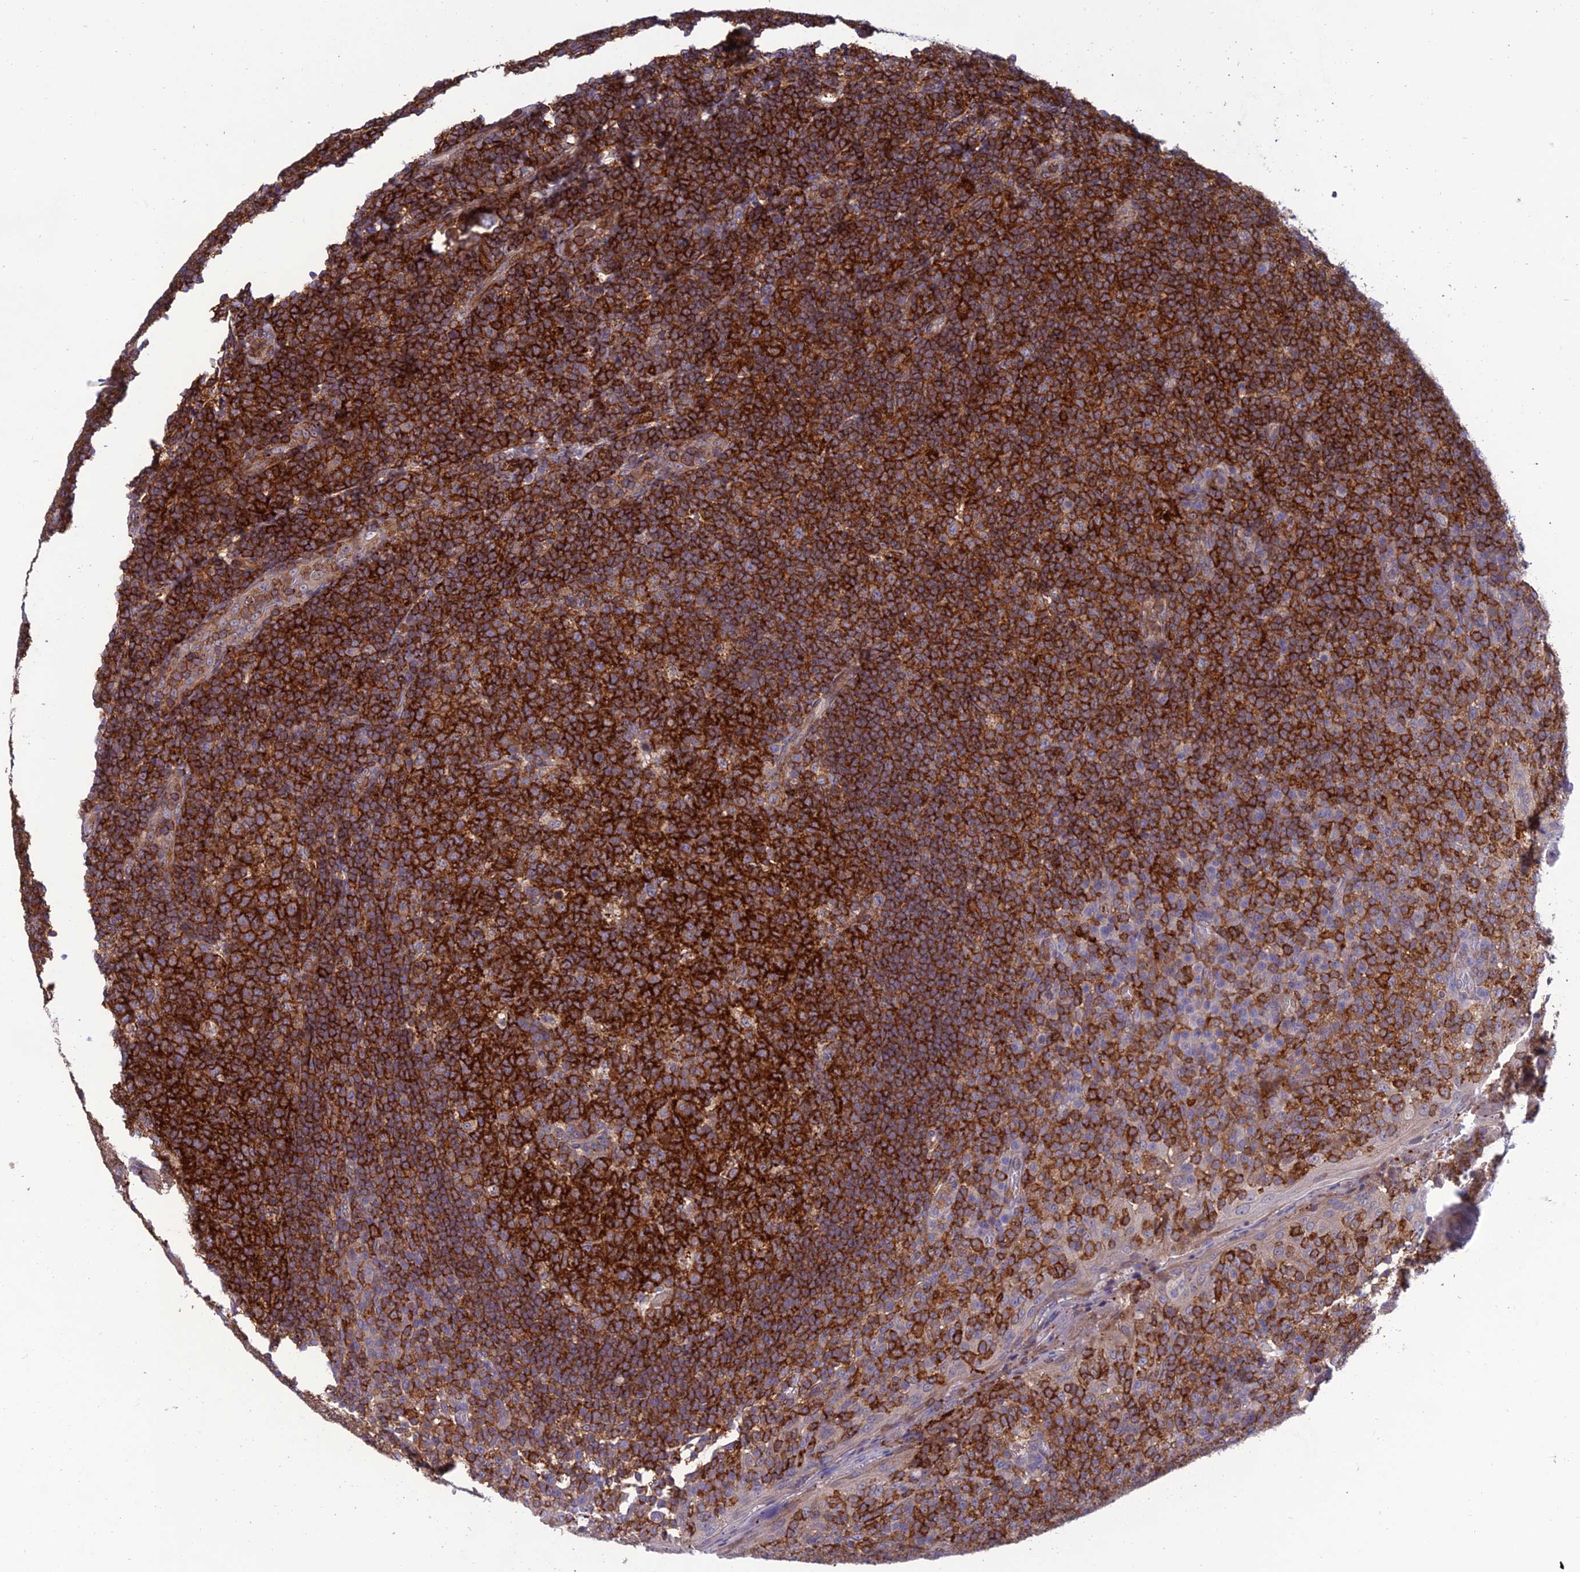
{"staining": {"intensity": "strong", "quantity": ">75%", "location": "cytoplasmic/membranous"}, "tissue": "tonsil", "cell_type": "Germinal center cells", "image_type": "normal", "snomed": [{"axis": "morphology", "description": "Normal tissue, NOS"}, {"axis": "topography", "description": "Tonsil"}], "caption": "Immunohistochemical staining of normal tonsil reveals strong cytoplasmic/membranous protein positivity in approximately >75% of germinal center cells.", "gene": "FAM76A", "patient": {"sex": "female", "age": 19}}